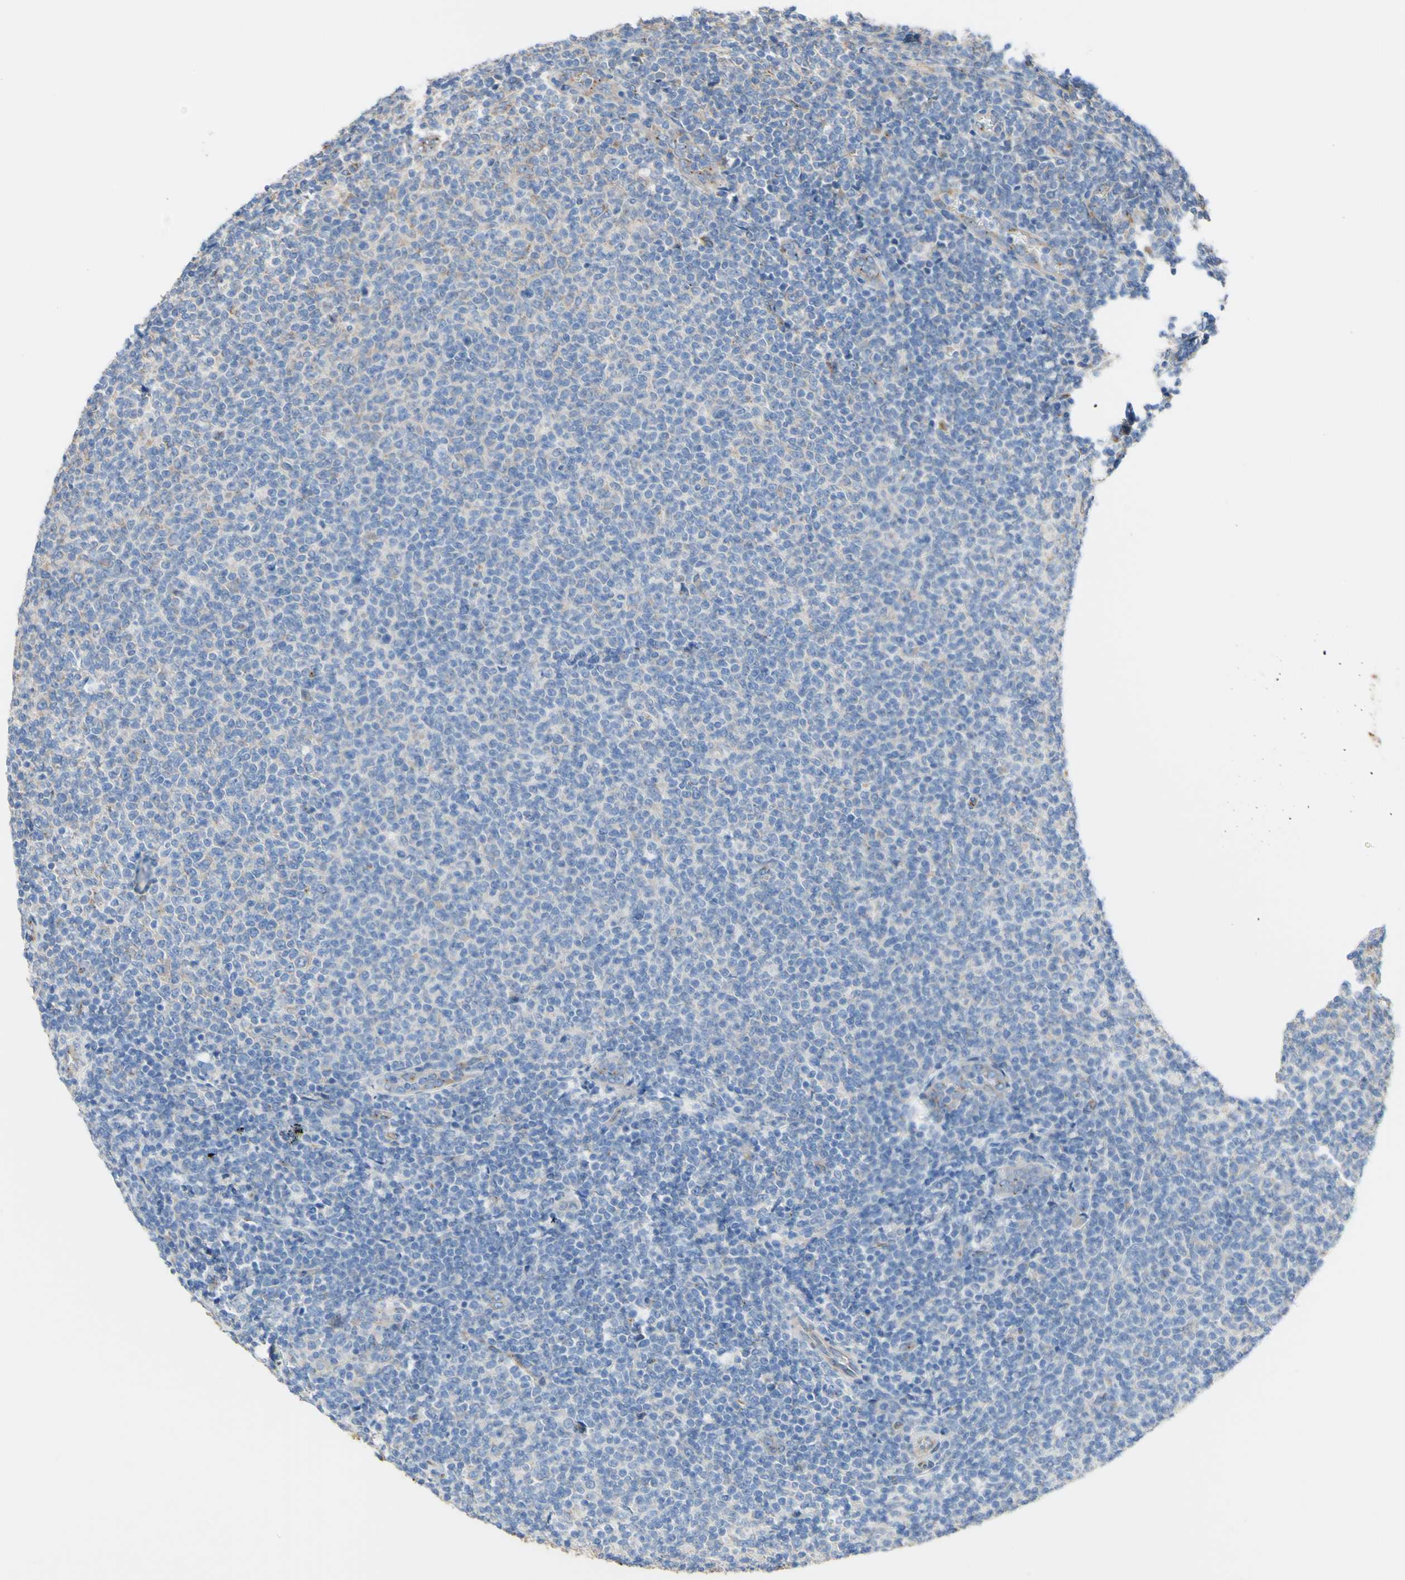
{"staining": {"intensity": "weak", "quantity": ">75%", "location": "cytoplasmic/membranous"}, "tissue": "lymphoma", "cell_type": "Tumor cells", "image_type": "cancer", "snomed": [{"axis": "morphology", "description": "Malignant lymphoma, non-Hodgkin's type, Low grade"}, {"axis": "topography", "description": "Lymph node"}], "caption": "A photomicrograph of human low-grade malignant lymphoma, non-Hodgkin's type stained for a protein shows weak cytoplasmic/membranous brown staining in tumor cells.", "gene": "LRIG3", "patient": {"sex": "male", "age": 66}}